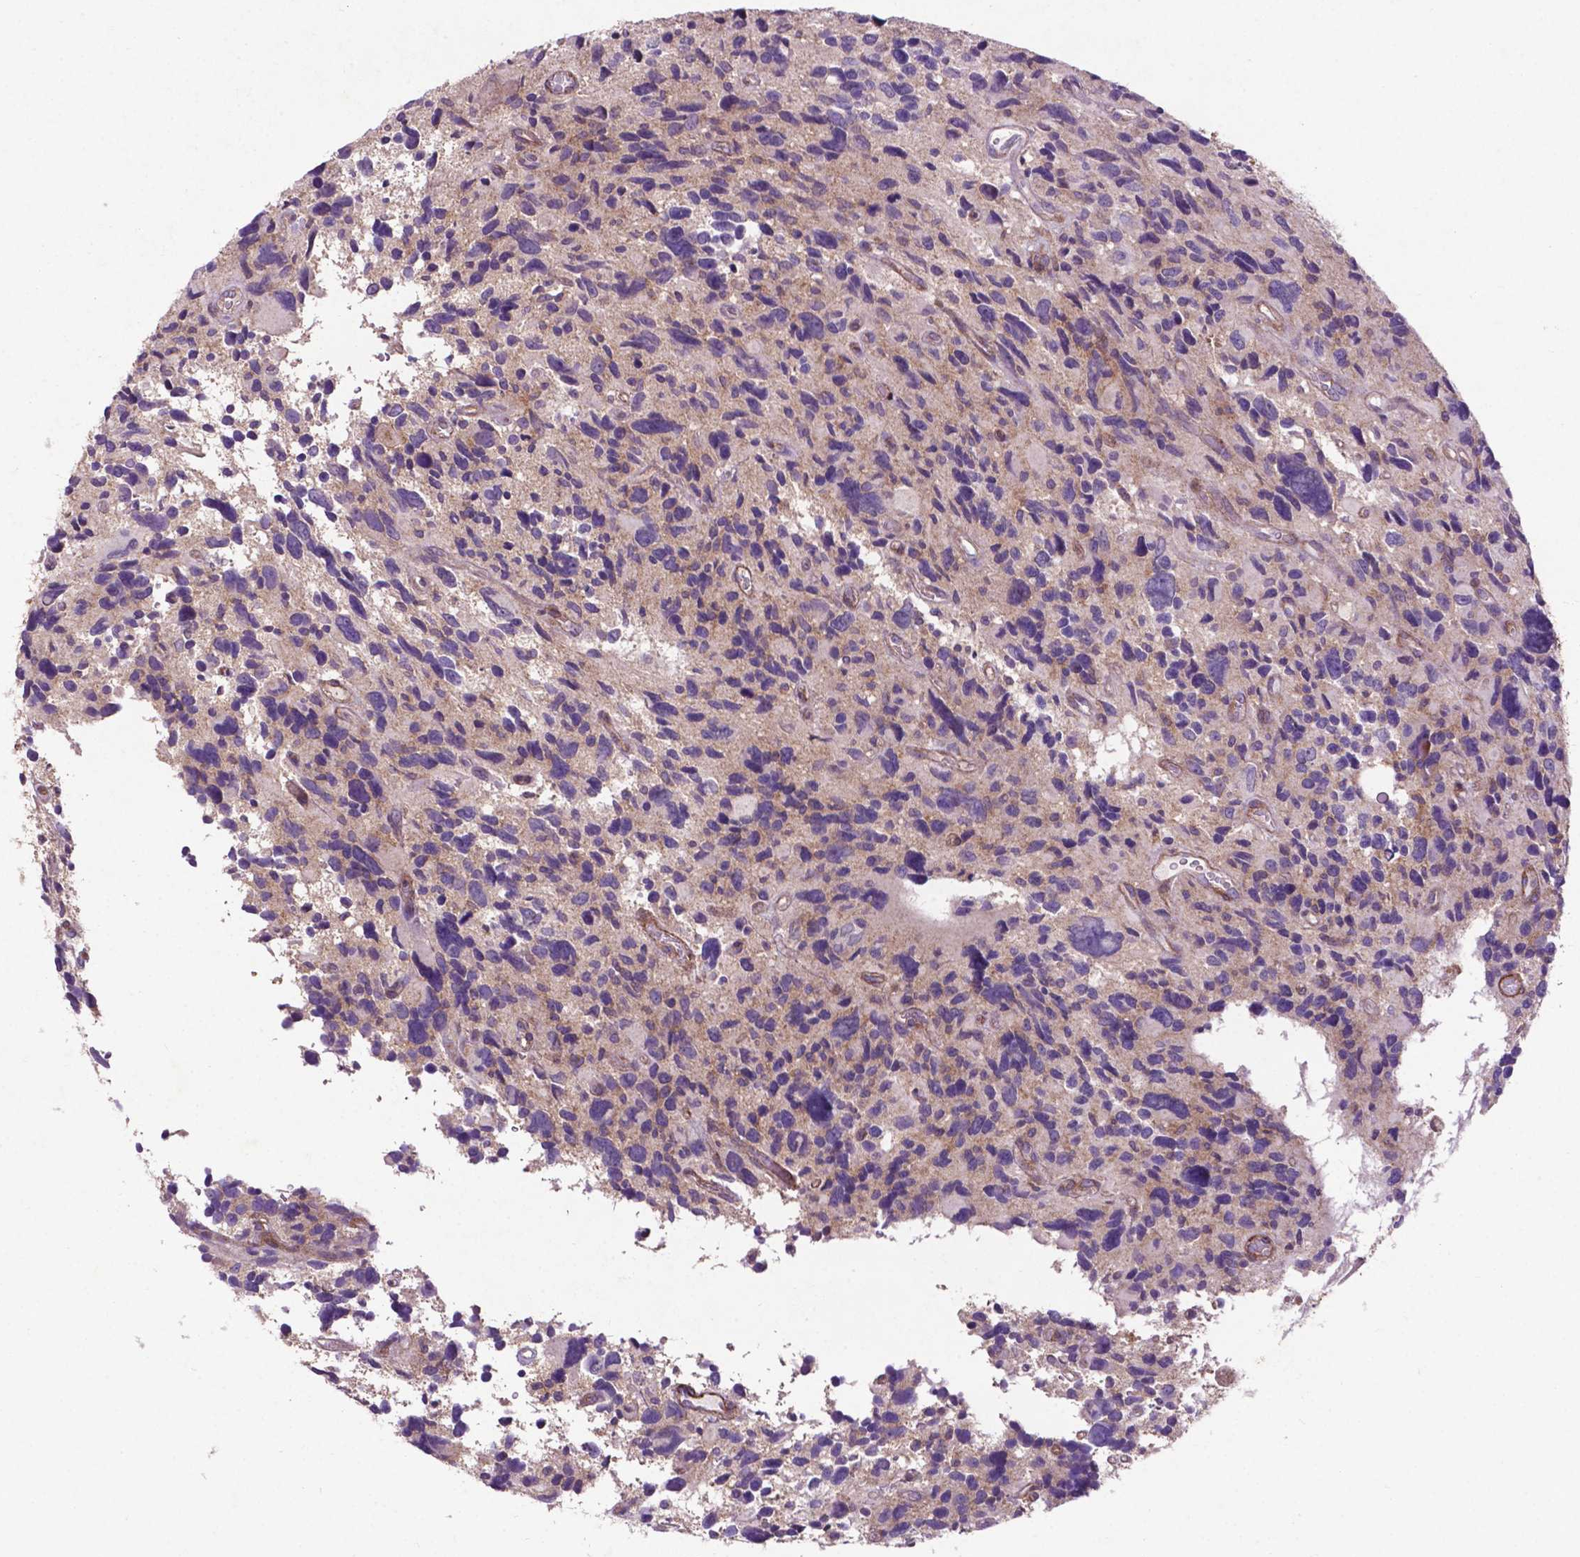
{"staining": {"intensity": "negative", "quantity": "none", "location": "none"}, "tissue": "glioma", "cell_type": "Tumor cells", "image_type": "cancer", "snomed": [{"axis": "morphology", "description": "Glioma, malignant, High grade"}, {"axis": "topography", "description": "Brain"}], "caption": "An image of human glioma is negative for staining in tumor cells.", "gene": "RRAS", "patient": {"sex": "male", "age": 46}}